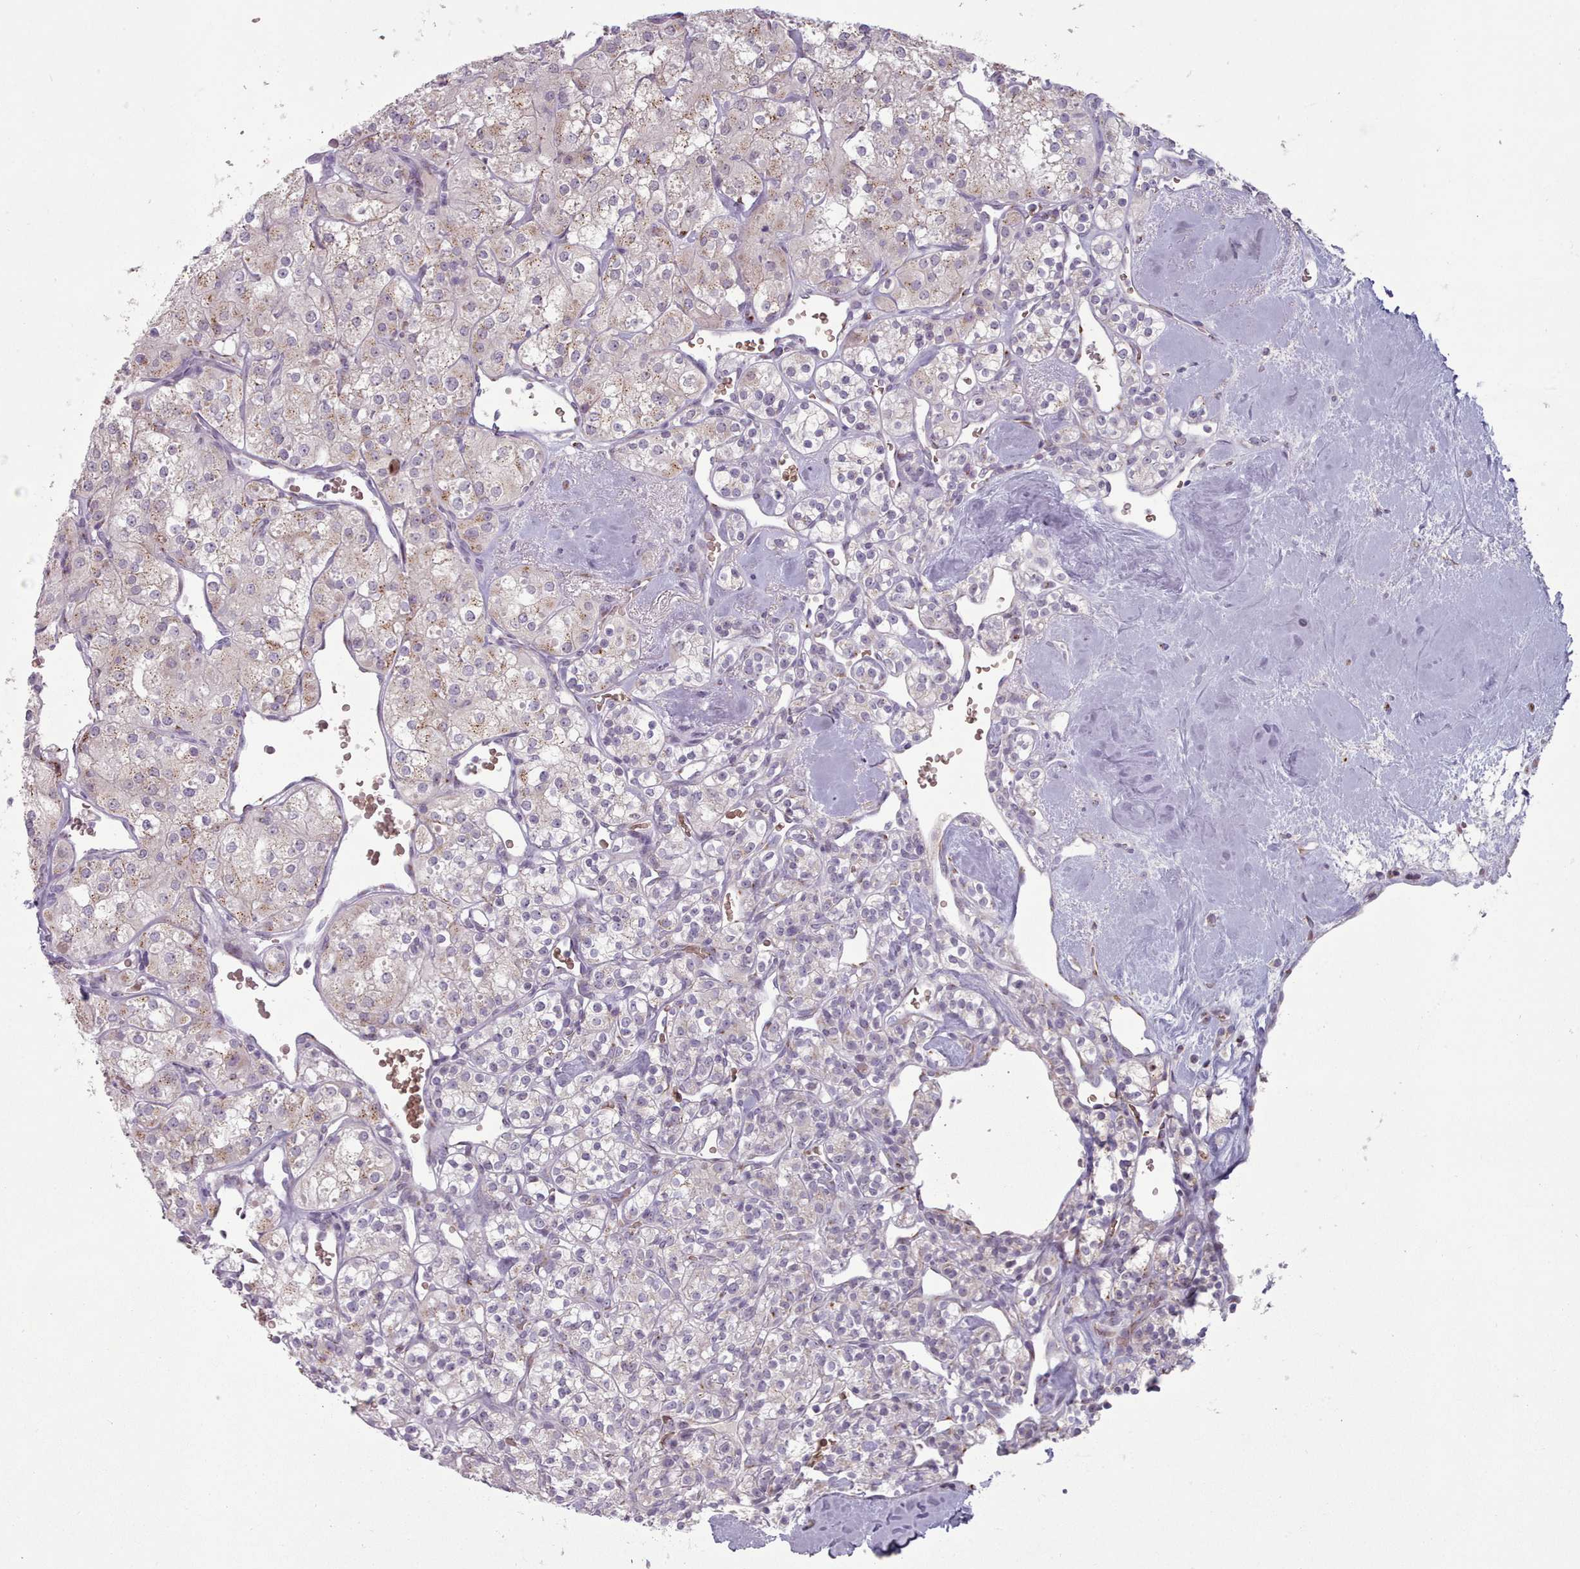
{"staining": {"intensity": "weak", "quantity": "<25%", "location": "cytoplasmic/membranous"}, "tissue": "renal cancer", "cell_type": "Tumor cells", "image_type": "cancer", "snomed": [{"axis": "morphology", "description": "Adenocarcinoma, NOS"}, {"axis": "topography", "description": "Kidney"}], "caption": "A high-resolution micrograph shows IHC staining of adenocarcinoma (renal), which demonstrates no significant expression in tumor cells.", "gene": "MAN1B1", "patient": {"sex": "male", "age": 77}}